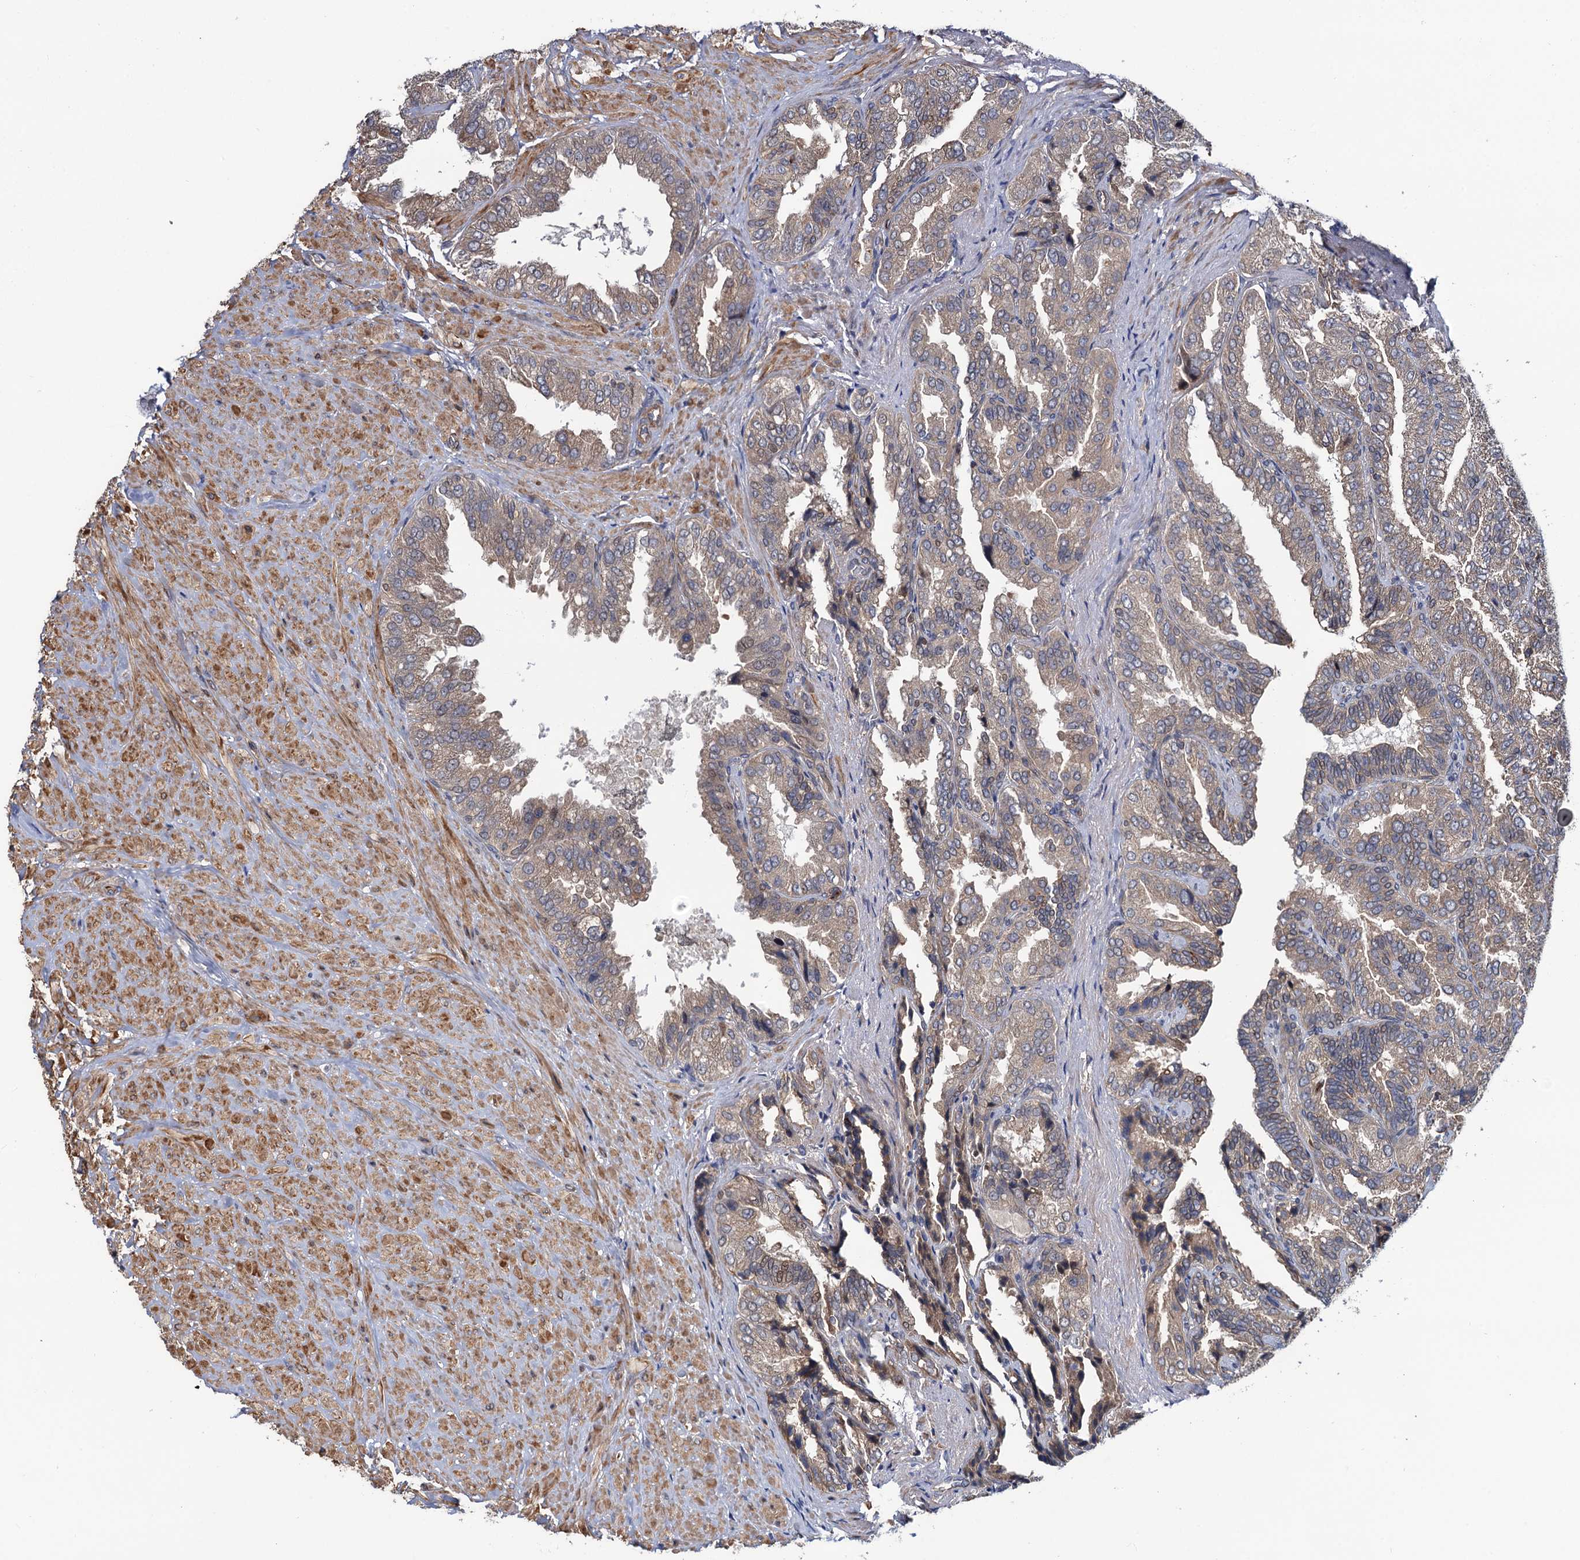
{"staining": {"intensity": "moderate", "quantity": "25%-75%", "location": "cytoplasmic/membranous"}, "tissue": "seminal vesicle", "cell_type": "Glandular cells", "image_type": "normal", "snomed": [{"axis": "morphology", "description": "Normal tissue, NOS"}, {"axis": "topography", "description": "Seminal veicle"}, {"axis": "topography", "description": "Peripheral nerve tissue"}], "caption": "A photomicrograph showing moderate cytoplasmic/membranous positivity in about 25%-75% of glandular cells in normal seminal vesicle, as visualized by brown immunohistochemical staining.", "gene": "FSIP1", "patient": {"sex": "male", "age": 63}}